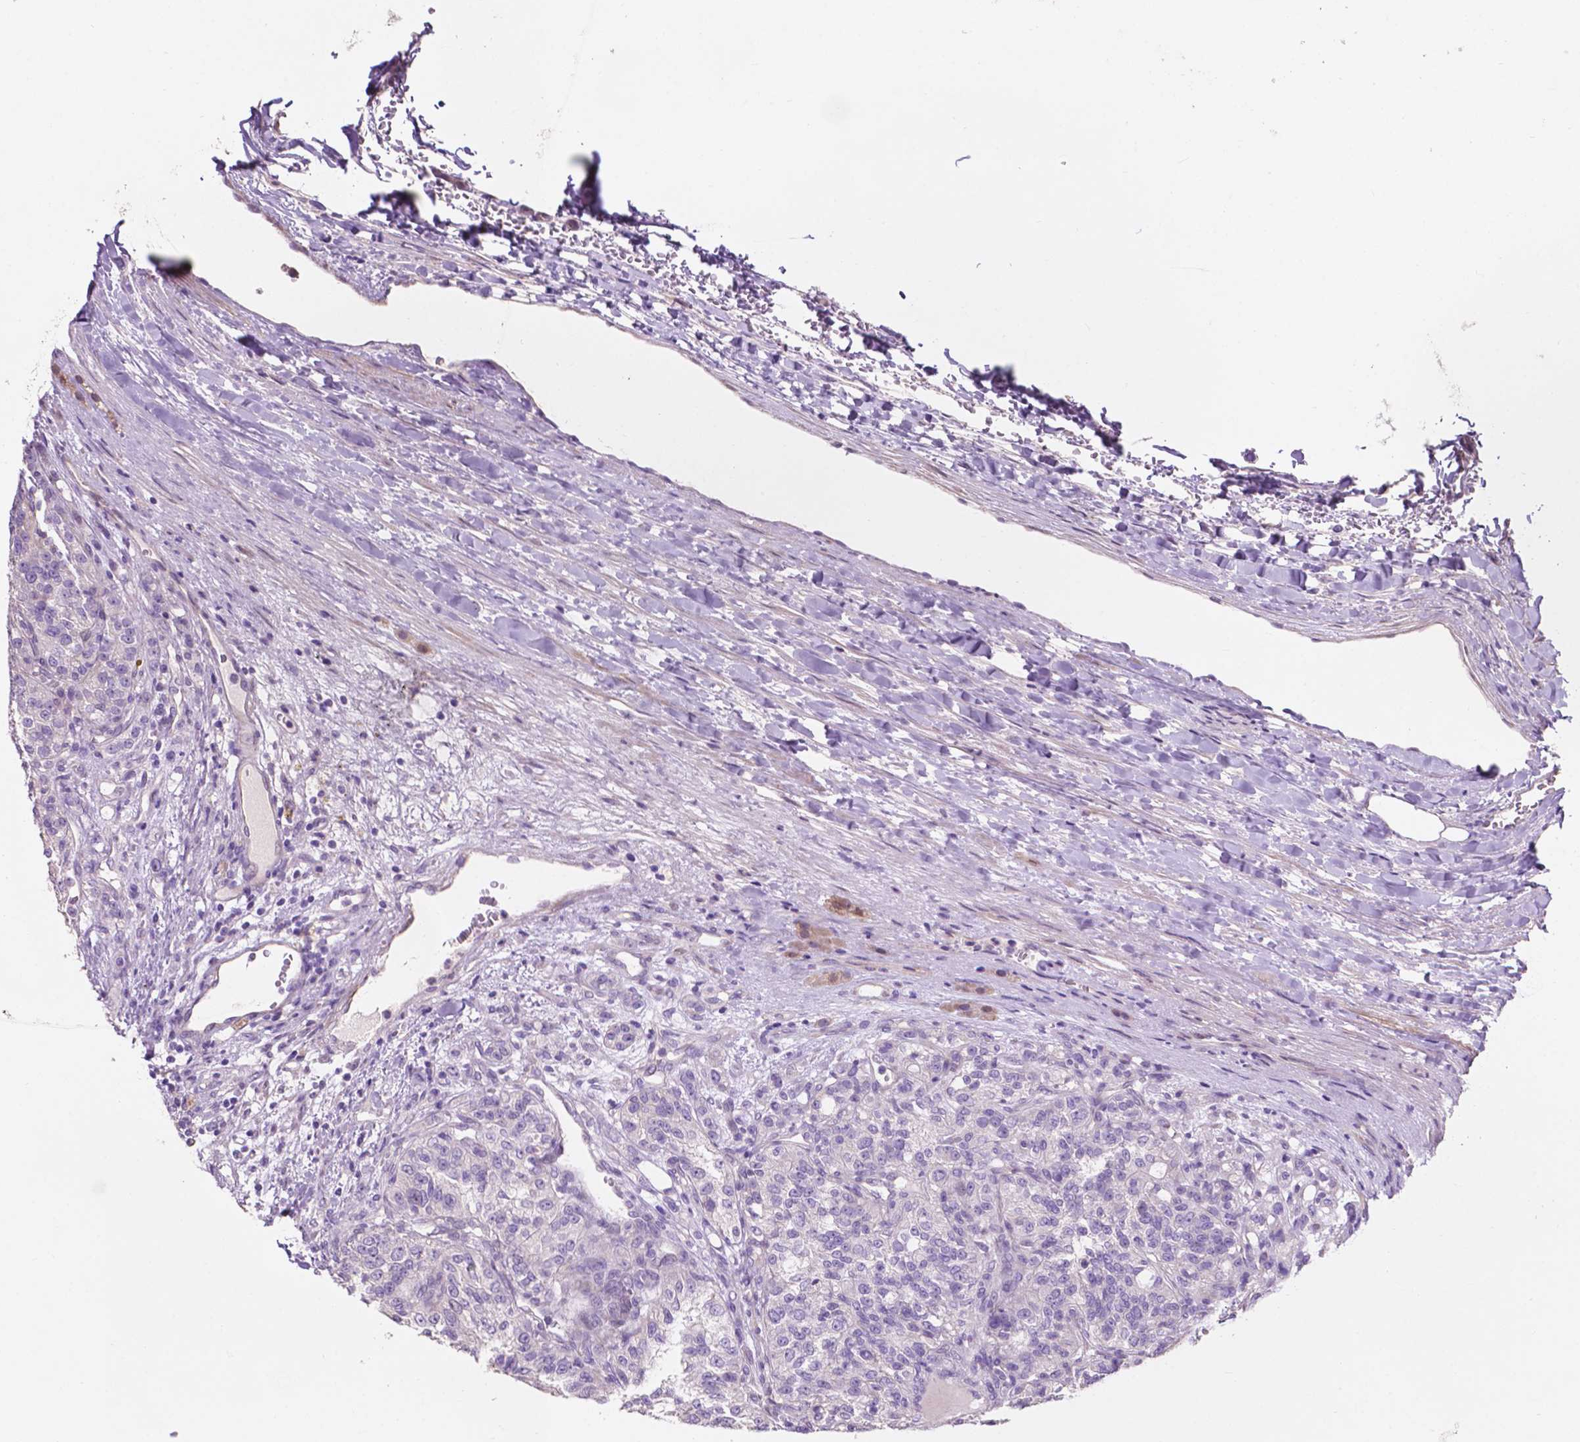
{"staining": {"intensity": "negative", "quantity": "none", "location": "none"}, "tissue": "renal cancer", "cell_type": "Tumor cells", "image_type": "cancer", "snomed": [{"axis": "morphology", "description": "Adenocarcinoma, NOS"}, {"axis": "topography", "description": "Kidney"}], "caption": "IHC histopathology image of human renal cancer (adenocarcinoma) stained for a protein (brown), which displays no staining in tumor cells. (DAB (3,3'-diaminobenzidine) immunohistochemistry (IHC) with hematoxylin counter stain).", "gene": "CLDN17", "patient": {"sex": "female", "age": 63}}